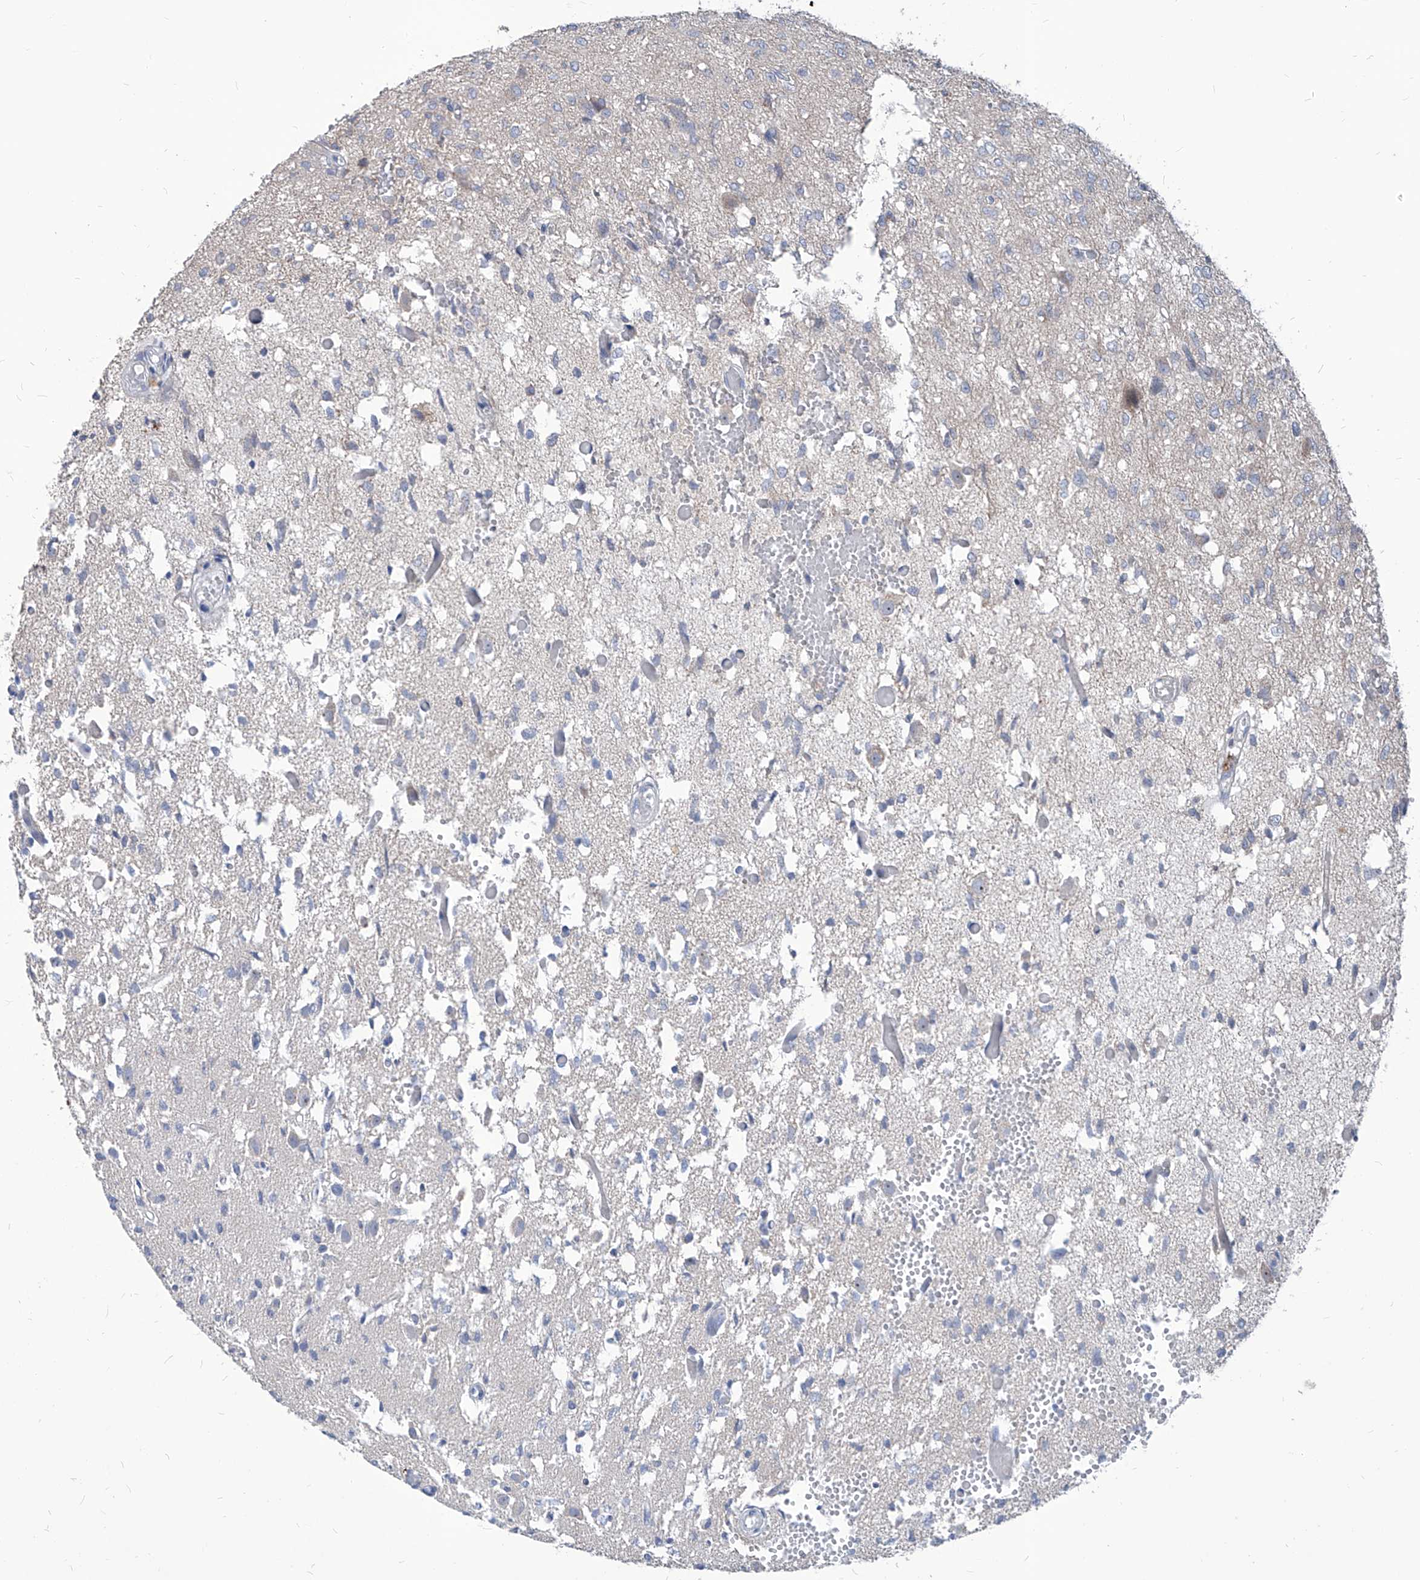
{"staining": {"intensity": "negative", "quantity": "none", "location": "none"}, "tissue": "glioma", "cell_type": "Tumor cells", "image_type": "cancer", "snomed": [{"axis": "morphology", "description": "Glioma, malignant, High grade"}, {"axis": "topography", "description": "Brain"}], "caption": "This is an immunohistochemistry image of glioma. There is no positivity in tumor cells.", "gene": "AGPS", "patient": {"sex": "female", "age": 59}}